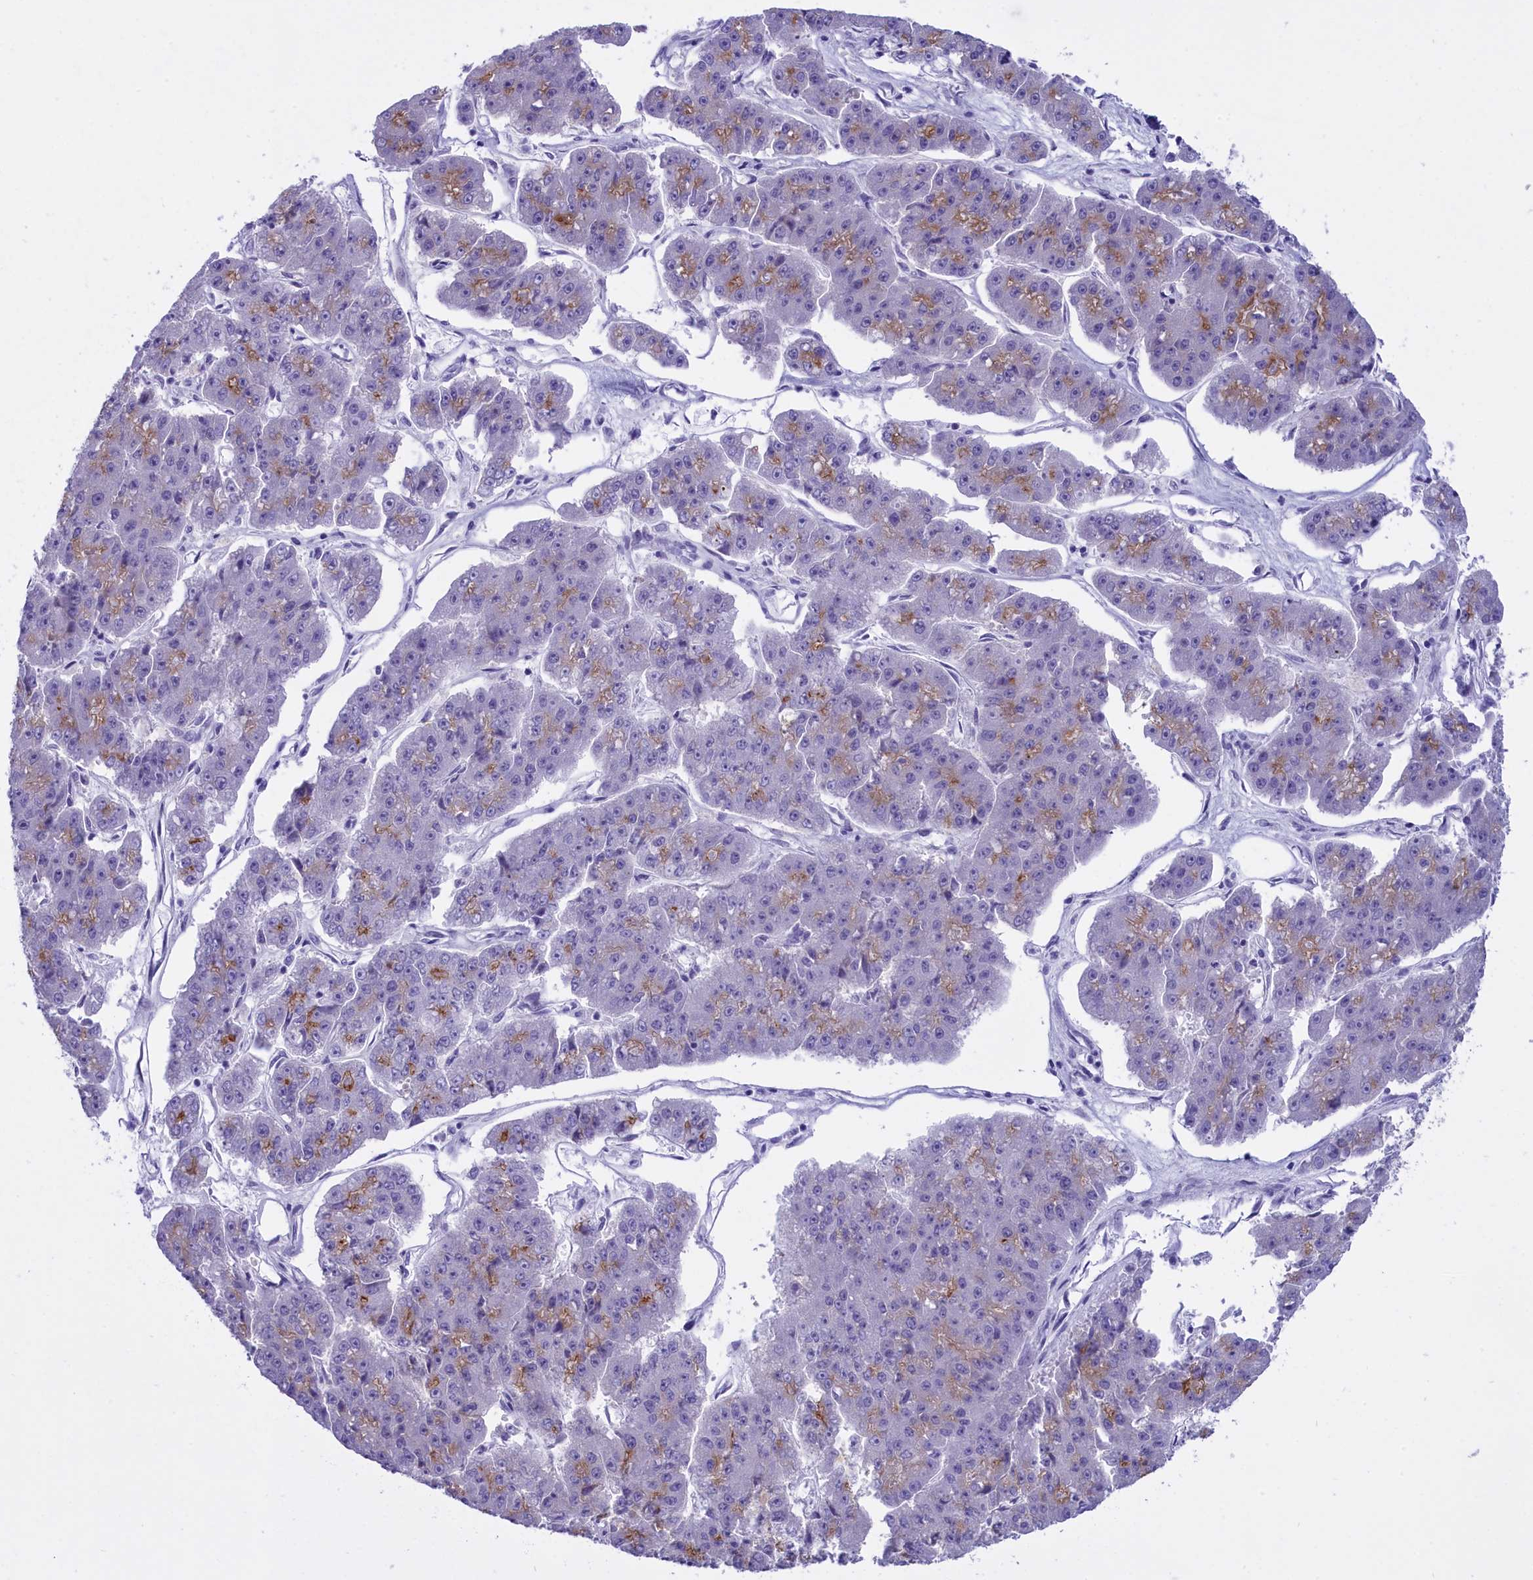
{"staining": {"intensity": "moderate", "quantity": "<25%", "location": "cytoplasmic/membranous"}, "tissue": "pancreatic cancer", "cell_type": "Tumor cells", "image_type": "cancer", "snomed": [{"axis": "morphology", "description": "Adenocarcinoma, NOS"}, {"axis": "topography", "description": "Pancreas"}], "caption": "Protein expression analysis of pancreatic cancer (adenocarcinoma) displays moderate cytoplasmic/membranous positivity in approximately <25% of tumor cells.", "gene": "SPIRE2", "patient": {"sex": "male", "age": 50}}